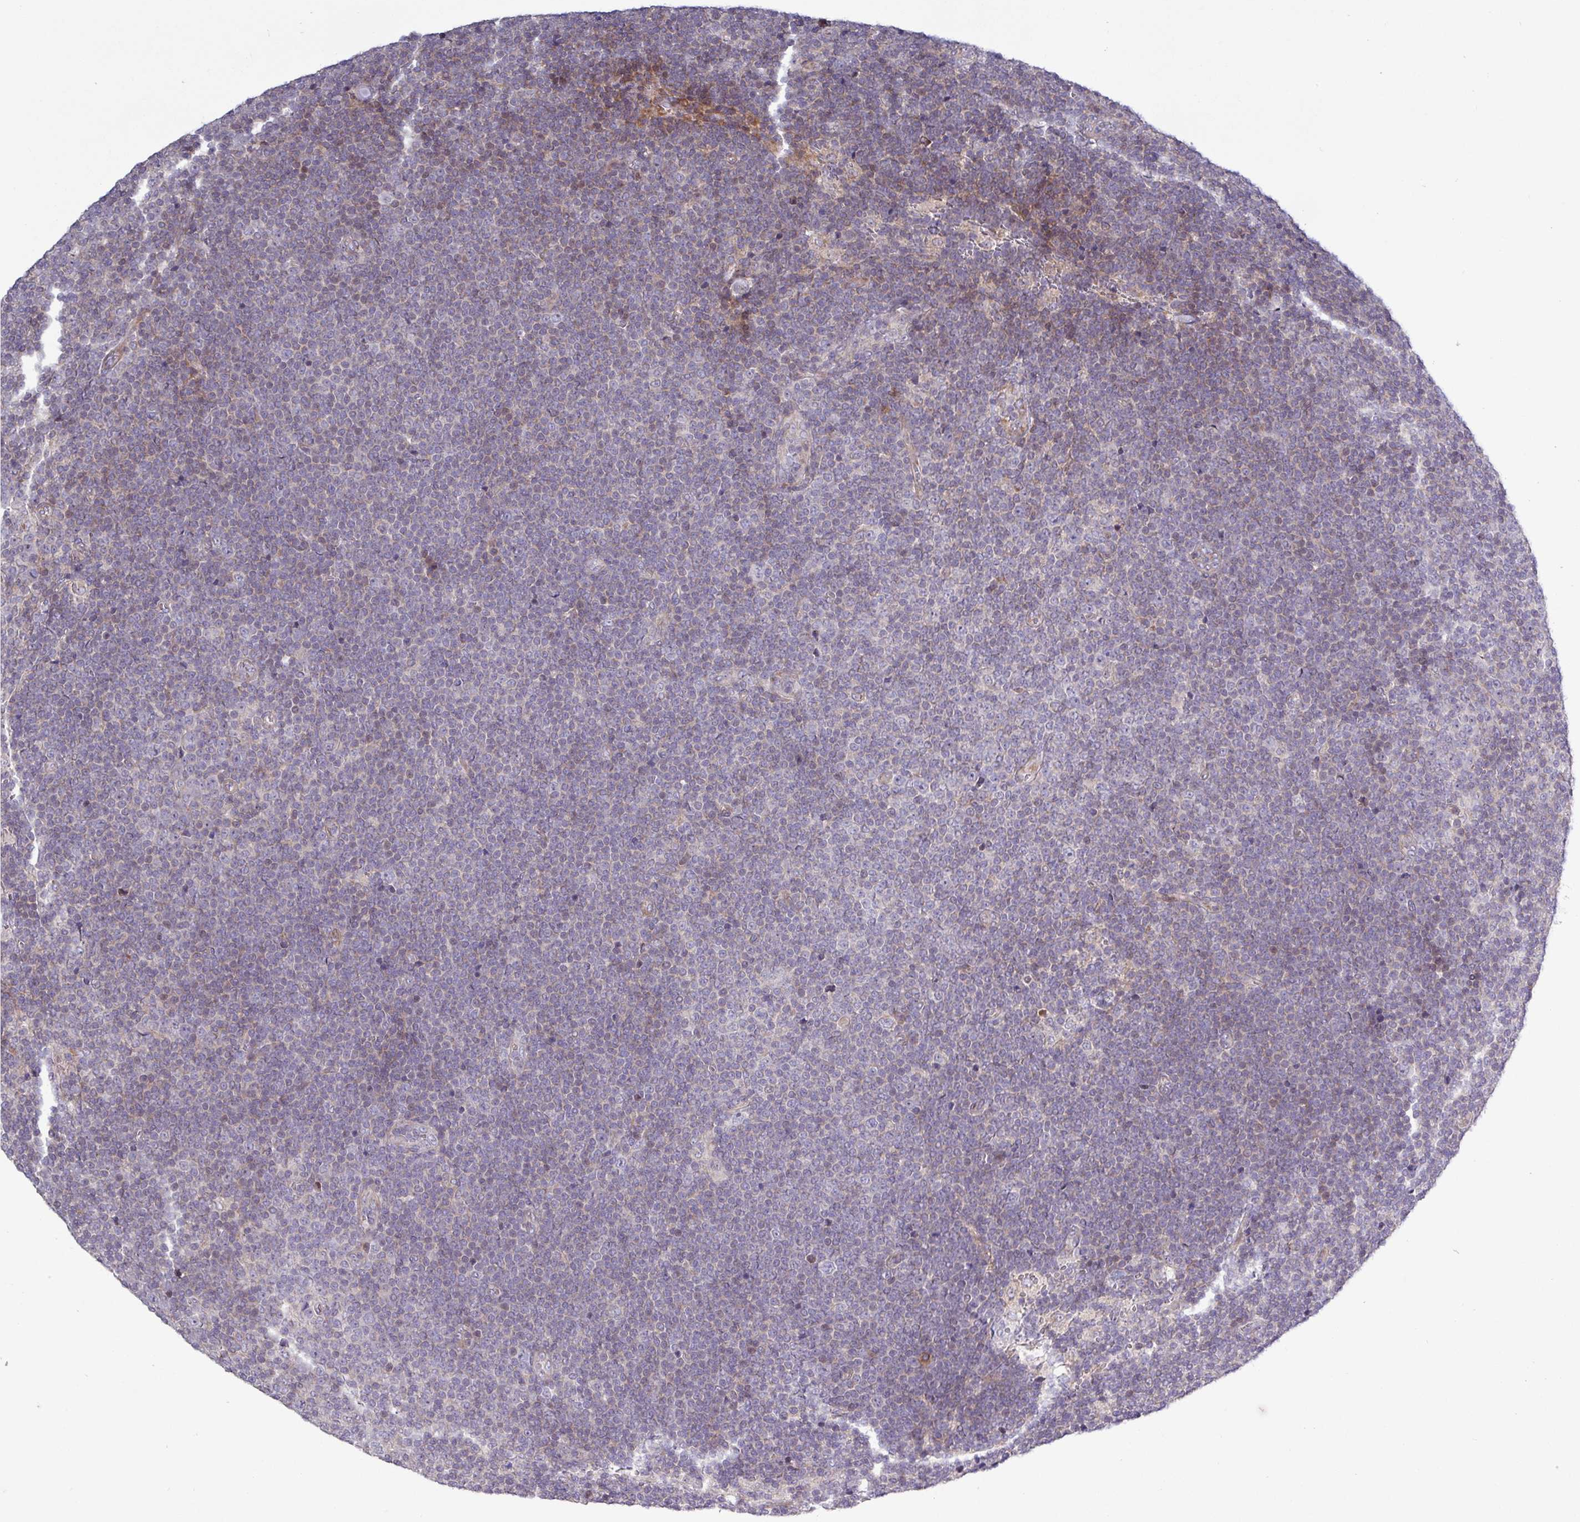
{"staining": {"intensity": "negative", "quantity": "none", "location": "none"}, "tissue": "lymphoma", "cell_type": "Tumor cells", "image_type": "cancer", "snomed": [{"axis": "morphology", "description": "Malignant lymphoma, non-Hodgkin's type, Low grade"}, {"axis": "topography", "description": "Lymph node"}], "caption": "Low-grade malignant lymphoma, non-Hodgkin's type was stained to show a protein in brown. There is no significant expression in tumor cells.", "gene": "TNFSF12", "patient": {"sex": "male", "age": 48}}